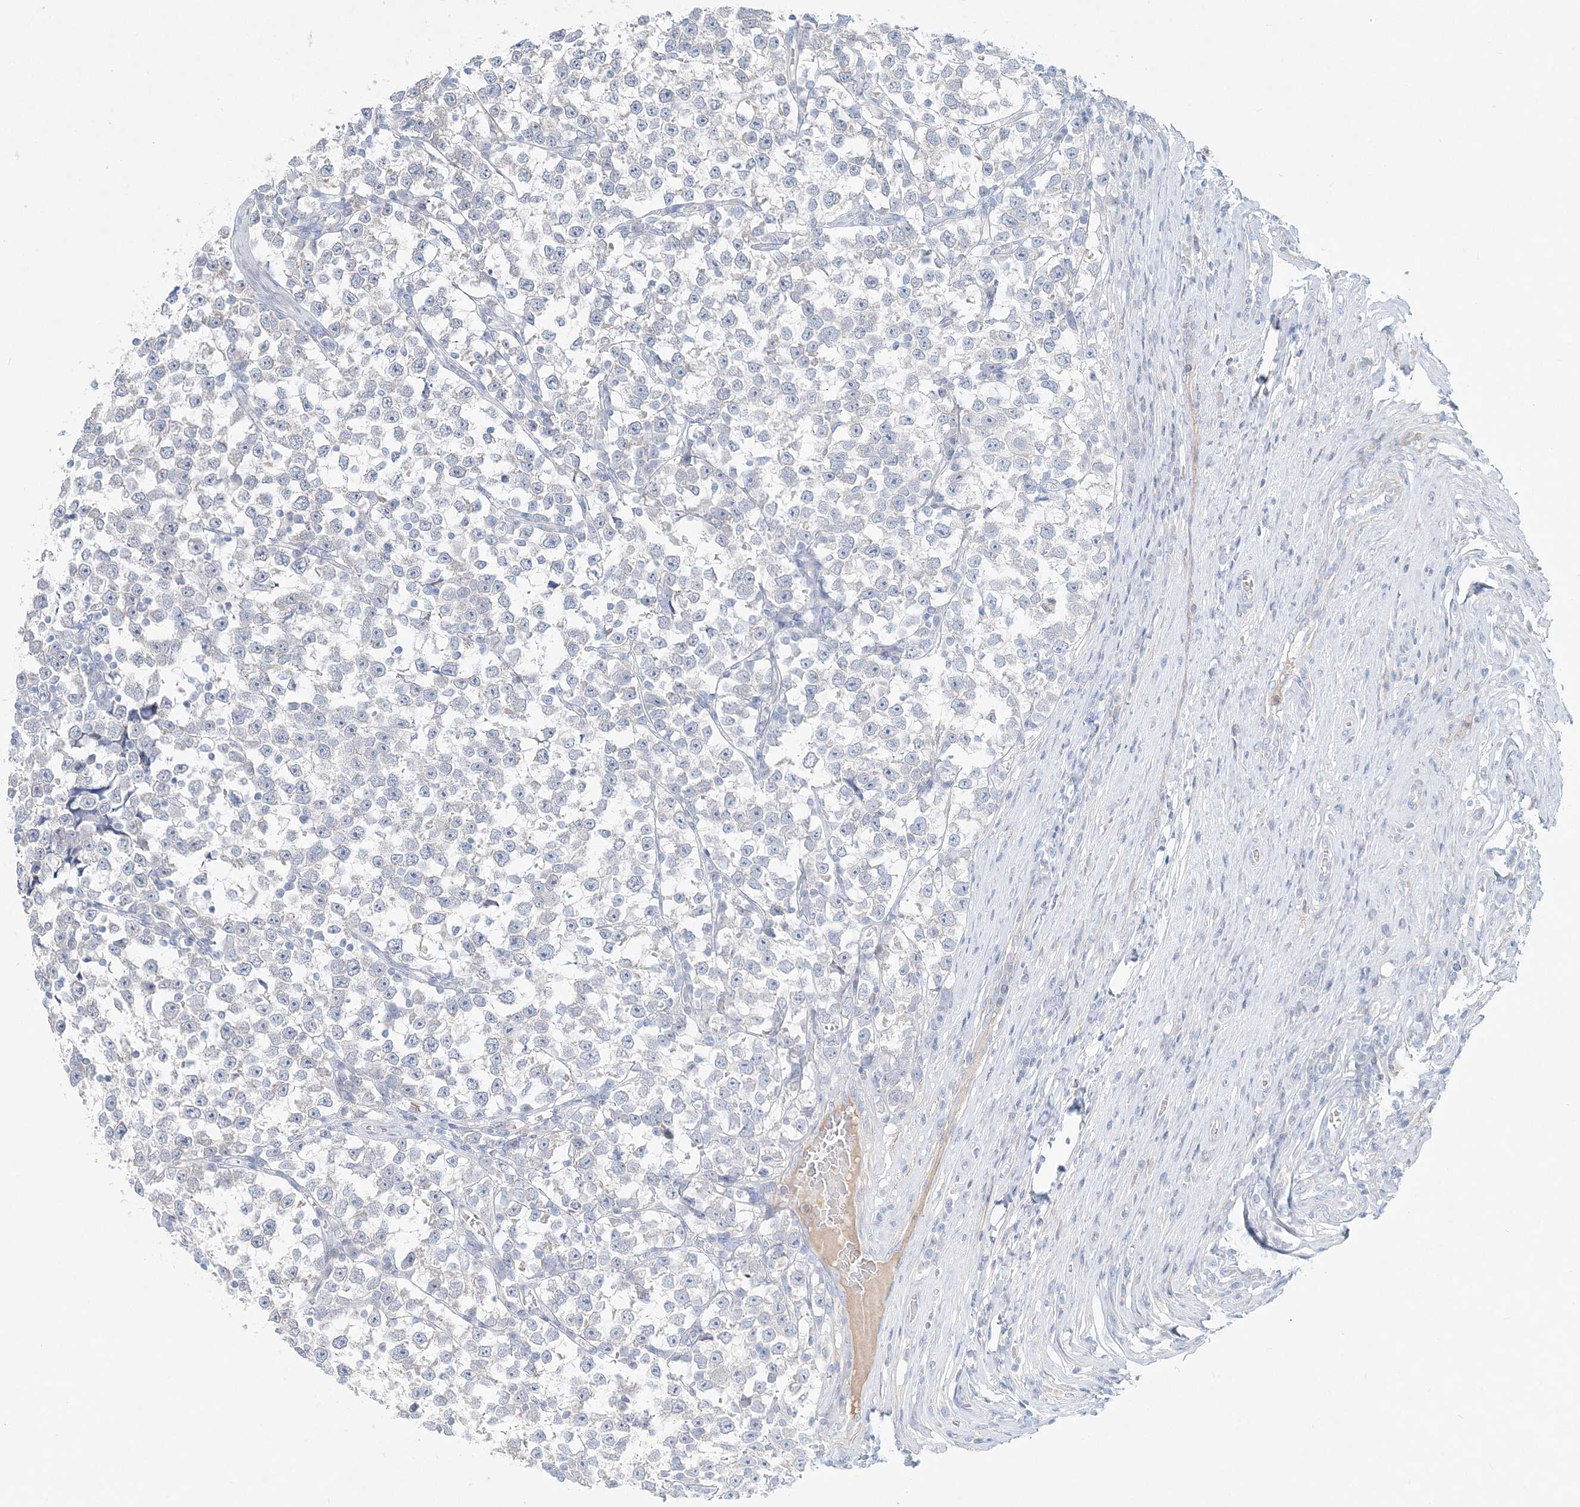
{"staining": {"intensity": "negative", "quantity": "none", "location": "none"}, "tissue": "testis cancer", "cell_type": "Tumor cells", "image_type": "cancer", "snomed": [{"axis": "morphology", "description": "Normal tissue, NOS"}, {"axis": "morphology", "description": "Seminoma, NOS"}, {"axis": "topography", "description": "Testis"}], "caption": "Testis seminoma was stained to show a protein in brown. There is no significant expression in tumor cells.", "gene": "DNAH5", "patient": {"sex": "male", "age": 43}}